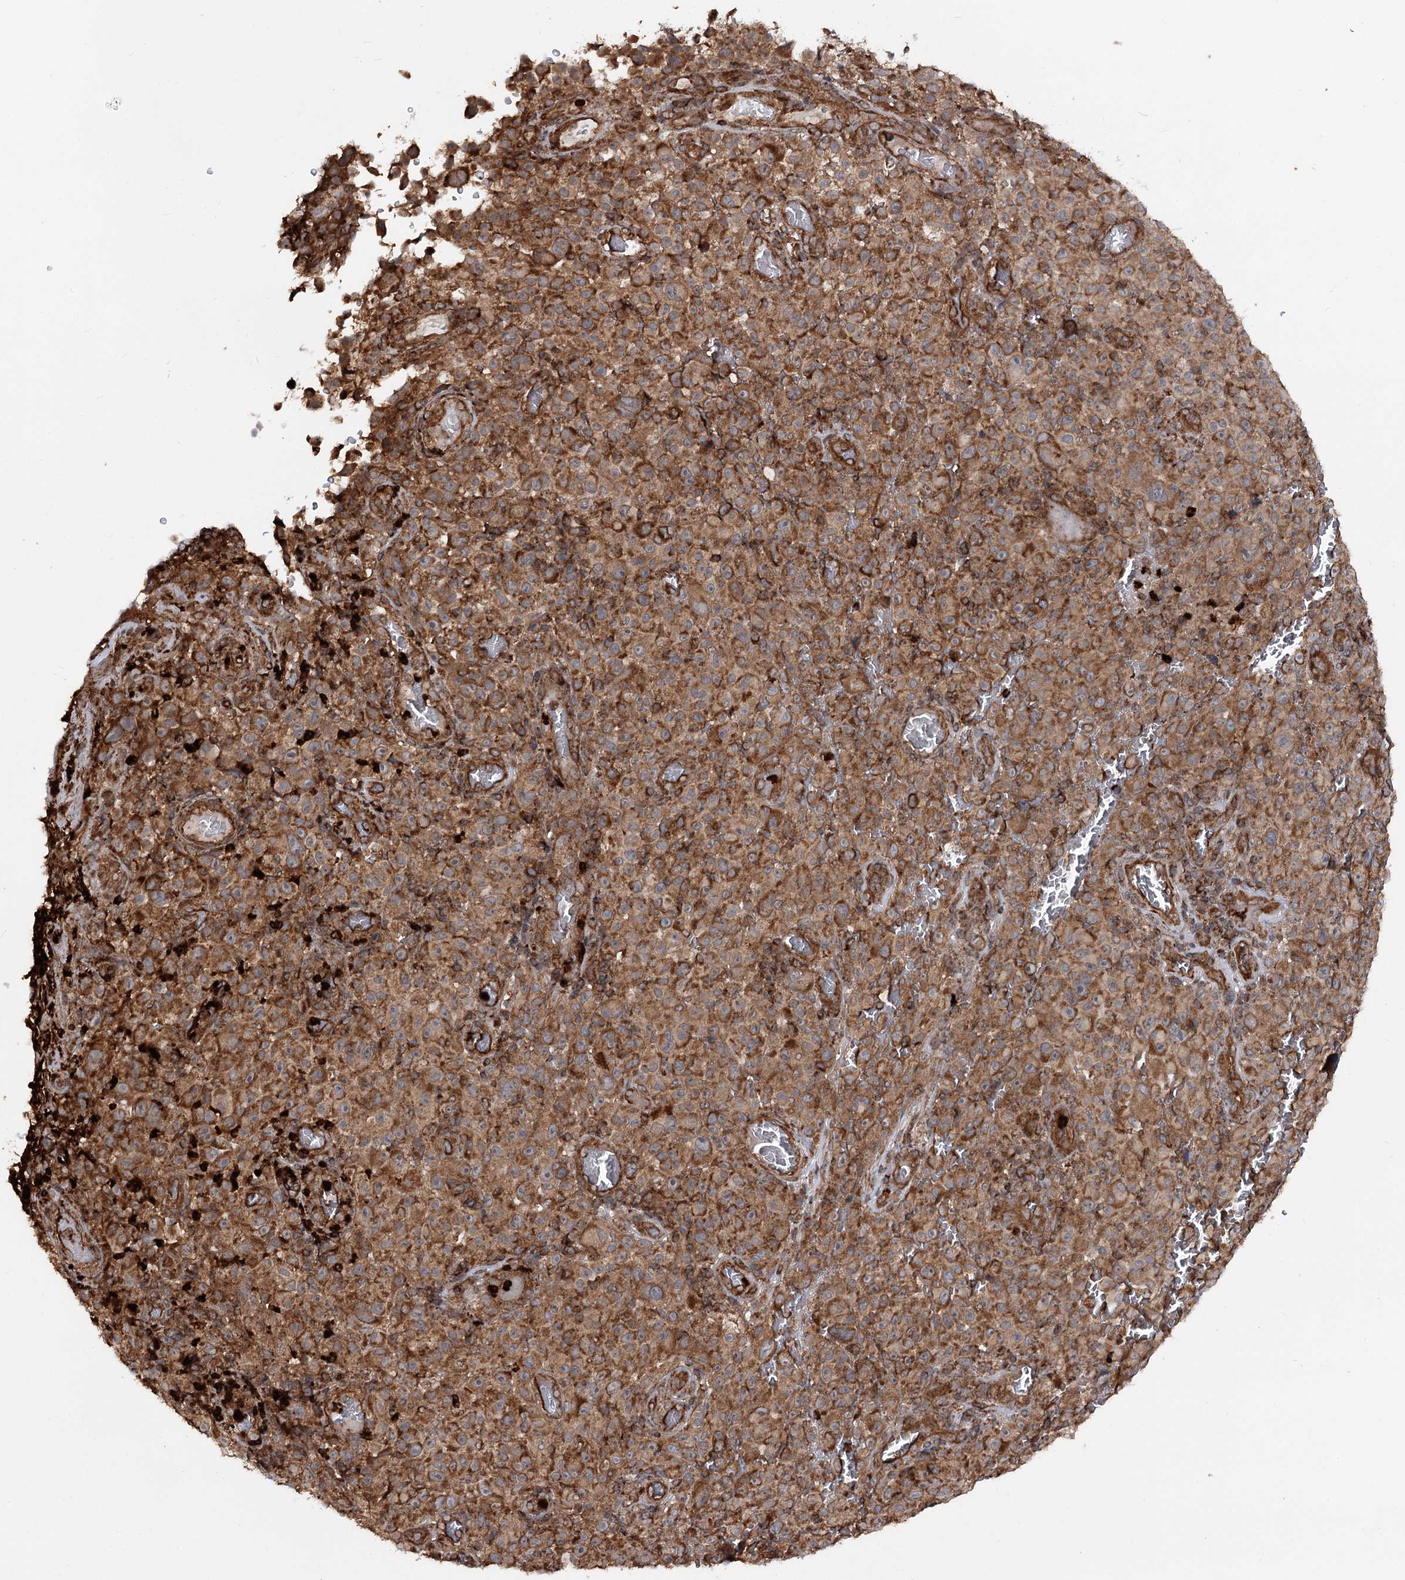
{"staining": {"intensity": "moderate", "quantity": ">75%", "location": "cytoplasmic/membranous"}, "tissue": "melanoma", "cell_type": "Tumor cells", "image_type": "cancer", "snomed": [{"axis": "morphology", "description": "Malignant melanoma, NOS"}, {"axis": "topography", "description": "Skin"}], "caption": "Malignant melanoma stained with a brown dye shows moderate cytoplasmic/membranous positive positivity in approximately >75% of tumor cells.", "gene": "FGFR1OP2", "patient": {"sex": "female", "age": 82}}